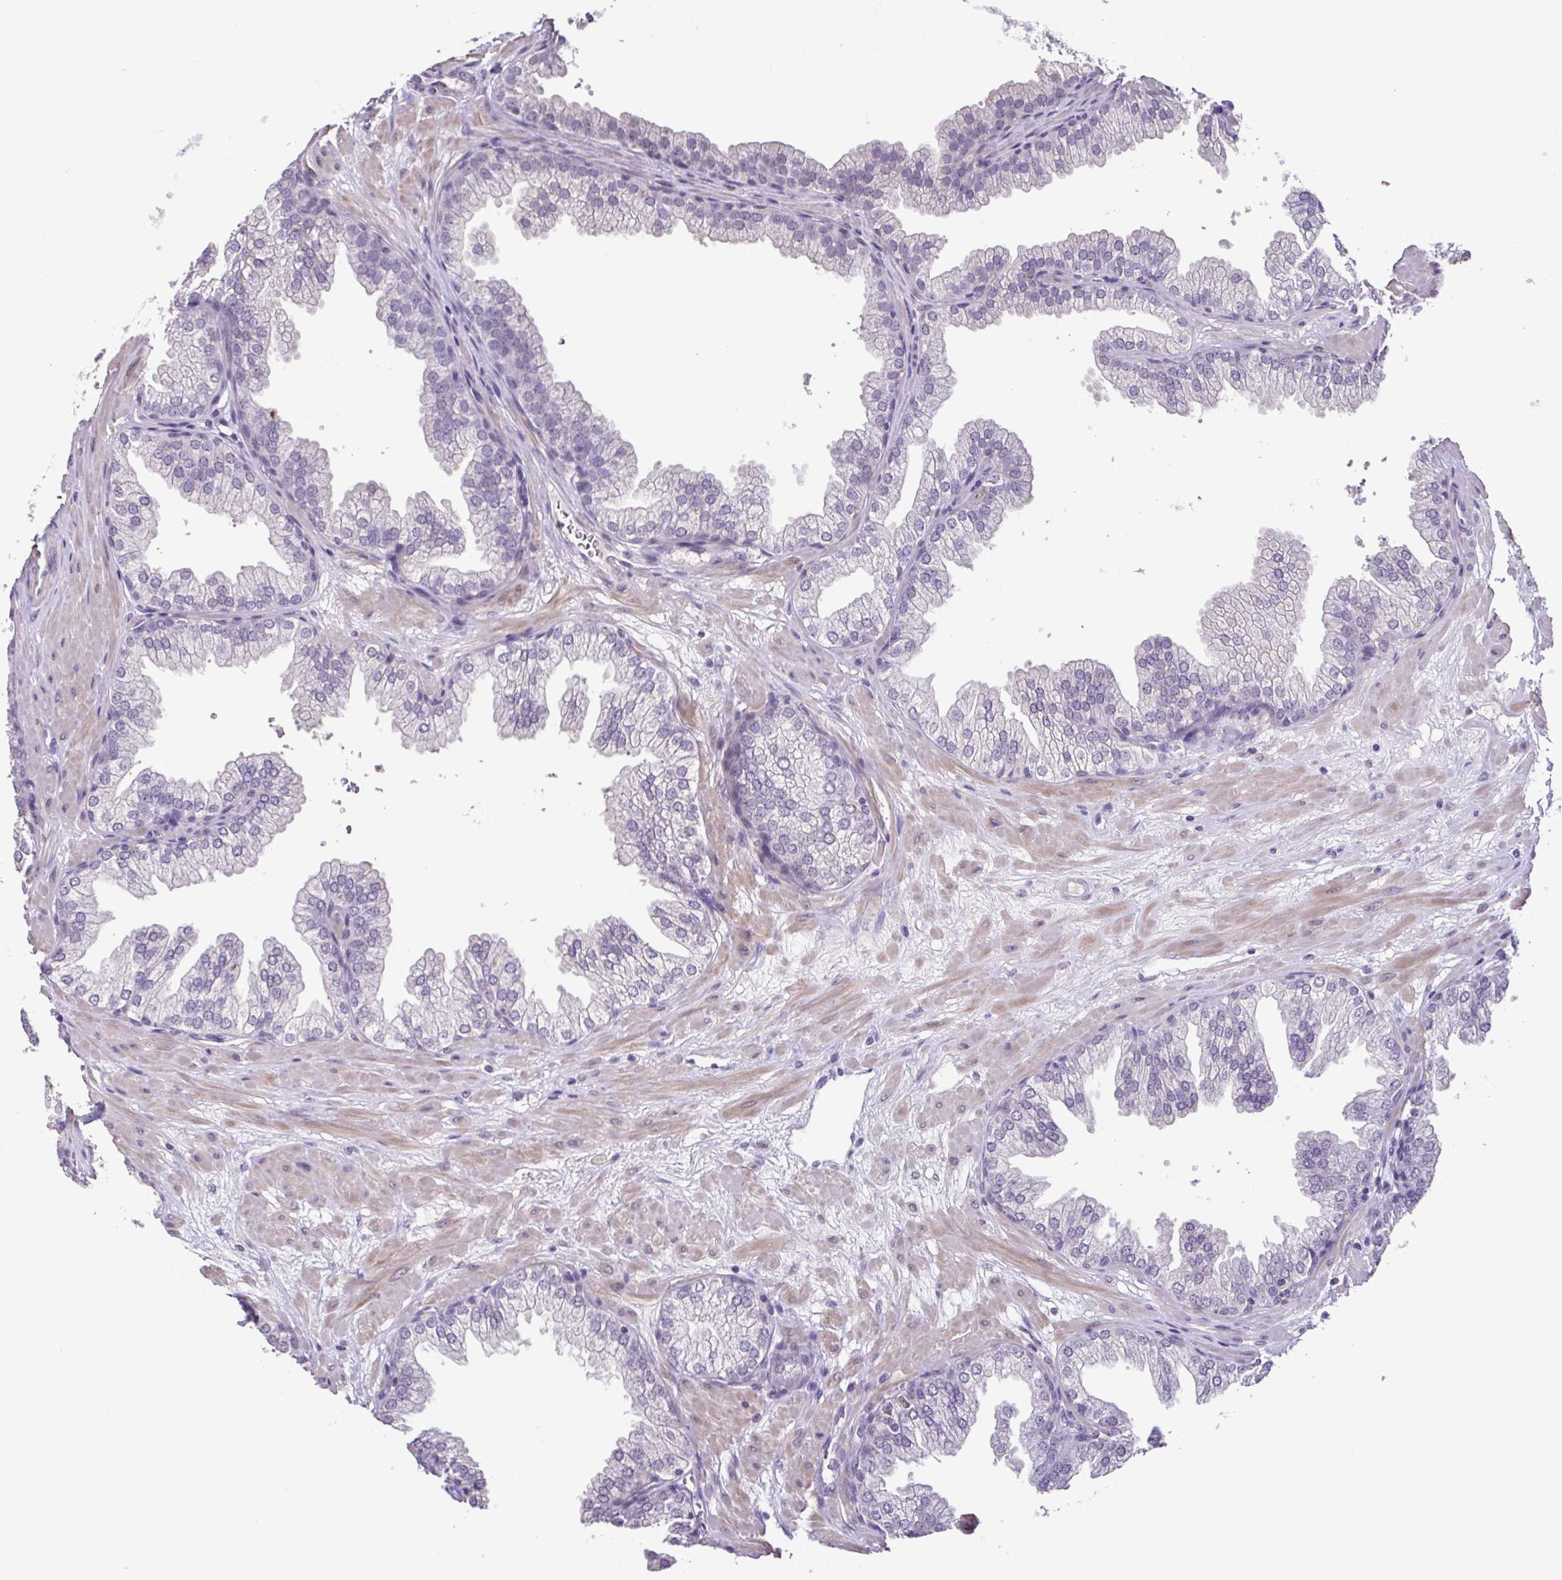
{"staining": {"intensity": "weak", "quantity": "<25%", "location": "nuclear"}, "tissue": "prostate", "cell_type": "Glandular cells", "image_type": "normal", "snomed": [{"axis": "morphology", "description": "Normal tissue, NOS"}, {"axis": "topography", "description": "Prostate"}], "caption": "High magnification brightfield microscopy of normal prostate stained with DAB (brown) and counterstained with hematoxylin (blue): glandular cells show no significant positivity. (DAB IHC, high magnification).", "gene": "ACTRT3", "patient": {"sex": "male", "age": 37}}